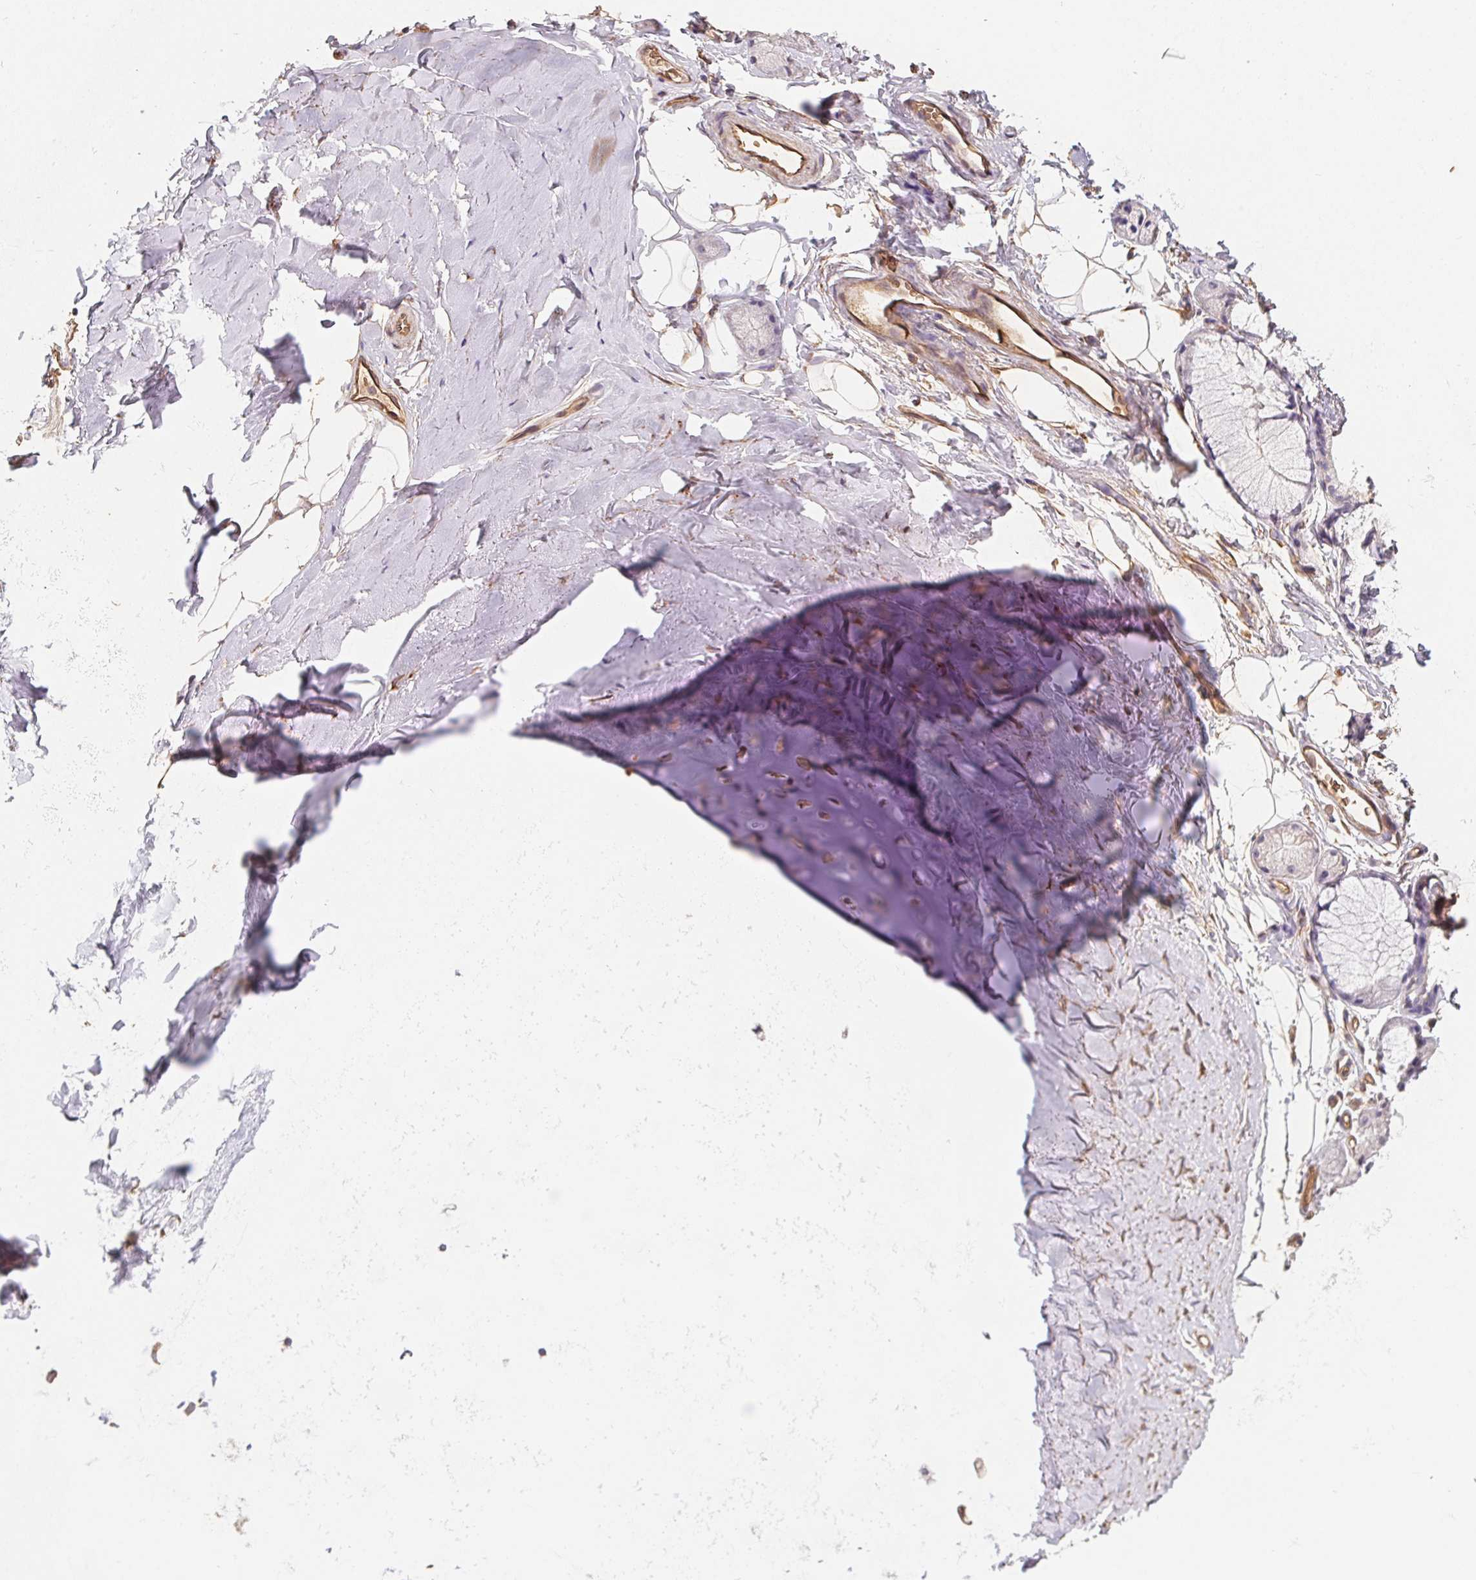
{"staining": {"intensity": "moderate", "quantity": ">75%", "location": "cytoplasmic/membranous"}, "tissue": "adipose tissue", "cell_type": "Adipocytes", "image_type": "normal", "snomed": [{"axis": "morphology", "description": "Normal tissue, NOS"}, {"axis": "topography", "description": "Cartilage tissue"}, {"axis": "topography", "description": "Bronchus"}], "caption": "Protein staining shows moderate cytoplasmic/membranous expression in approximately >75% of adipocytes in unremarkable adipose tissue.", "gene": "TBKBP1", "patient": {"sex": "female", "age": 79}}